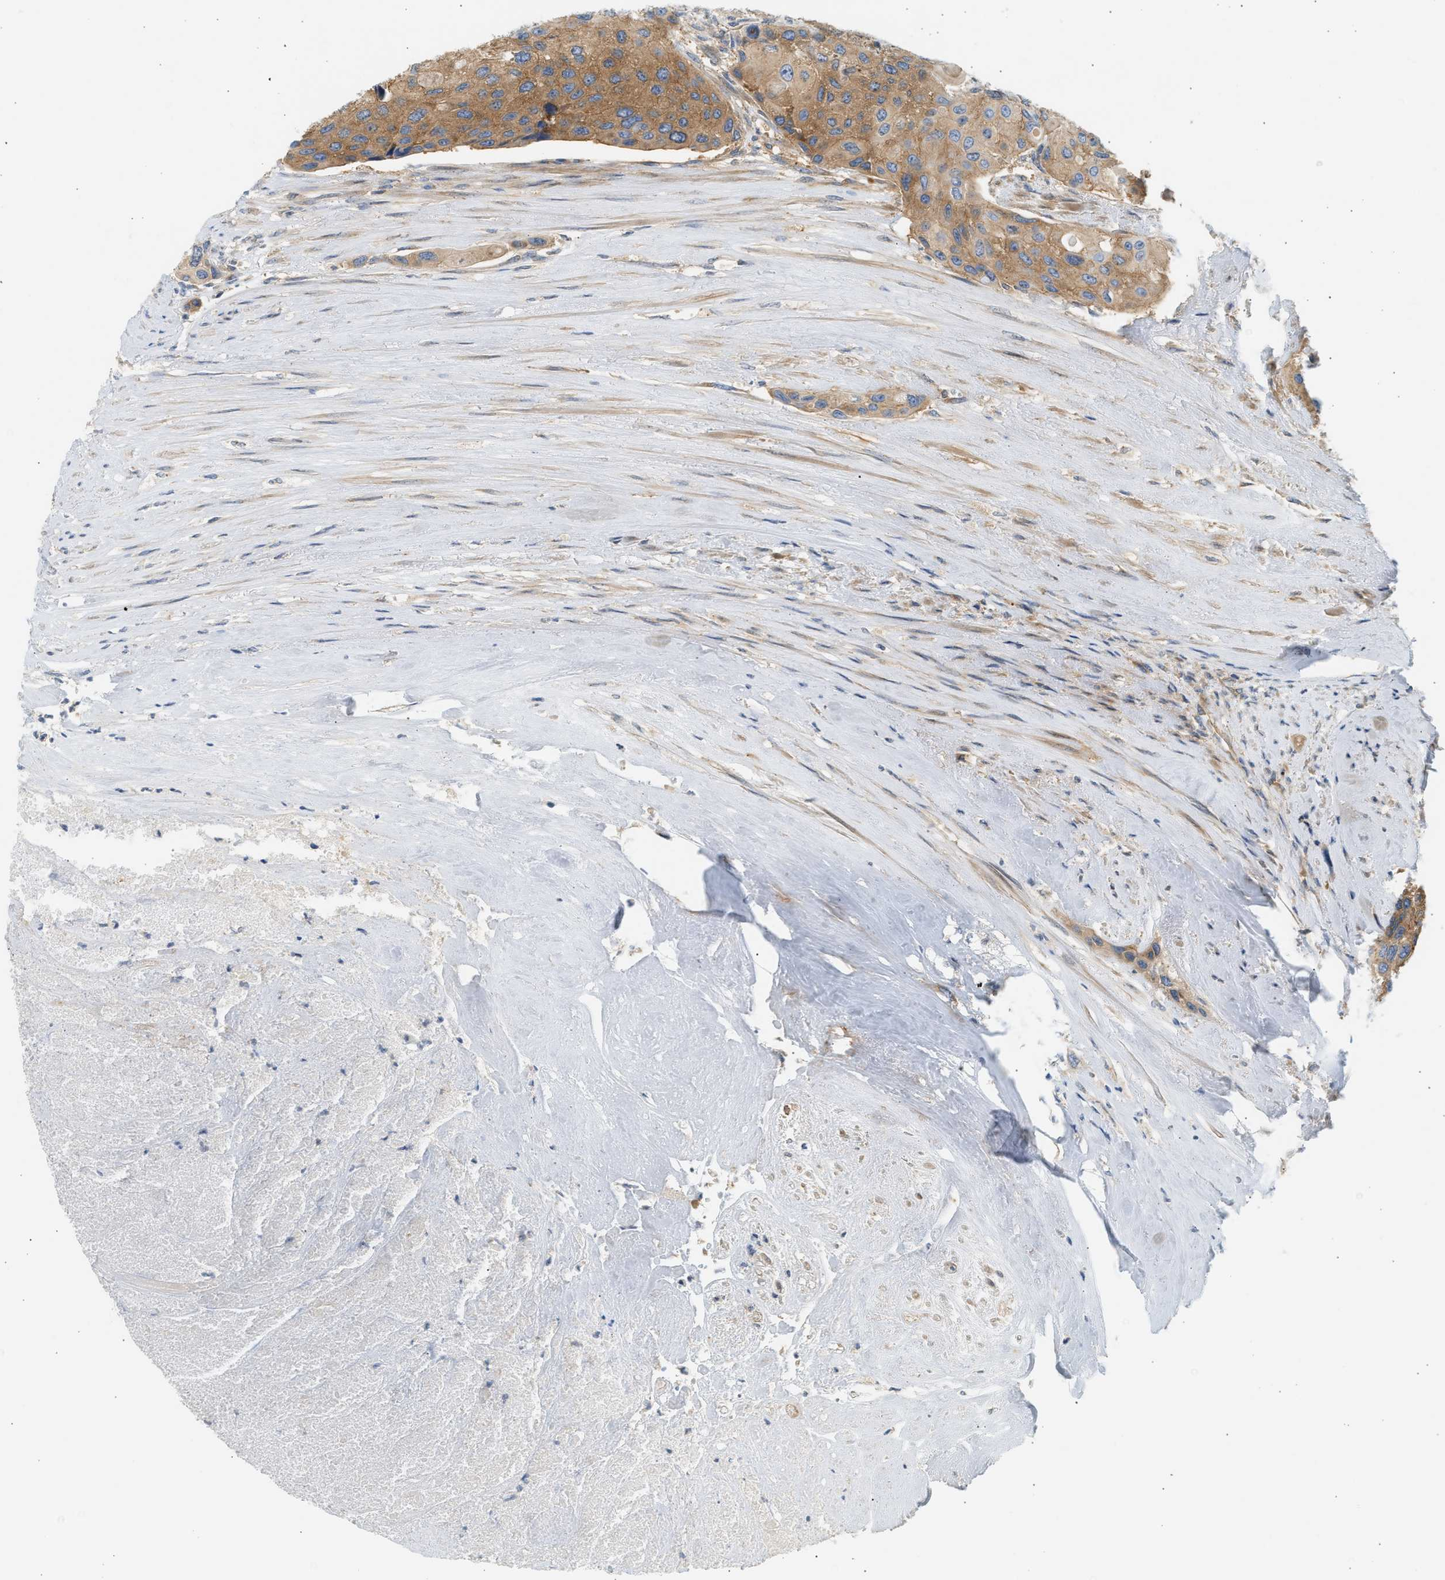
{"staining": {"intensity": "moderate", "quantity": ">75%", "location": "cytoplasmic/membranous"}, "tissue": "urothelial cancer", "cell_type": "Tumor cells", "image_type": "cancer", "snomed": [{"axis": "morphology", "description": "Urothelial carcinoma, High grade"}, {"axis": "topography", "description": "Urinary bladder"}], "caption": "Immunohistochemical staining of human urothelial cancer exhibits medium levels of moderate cytoplasmic/membranous protein staining in about >75% of tumor cells. (DAB IHC with brightfield microscopy, high magnification).", "gene": "PAFAH1B1", "patient": {"sex": "female", "age": 56}}